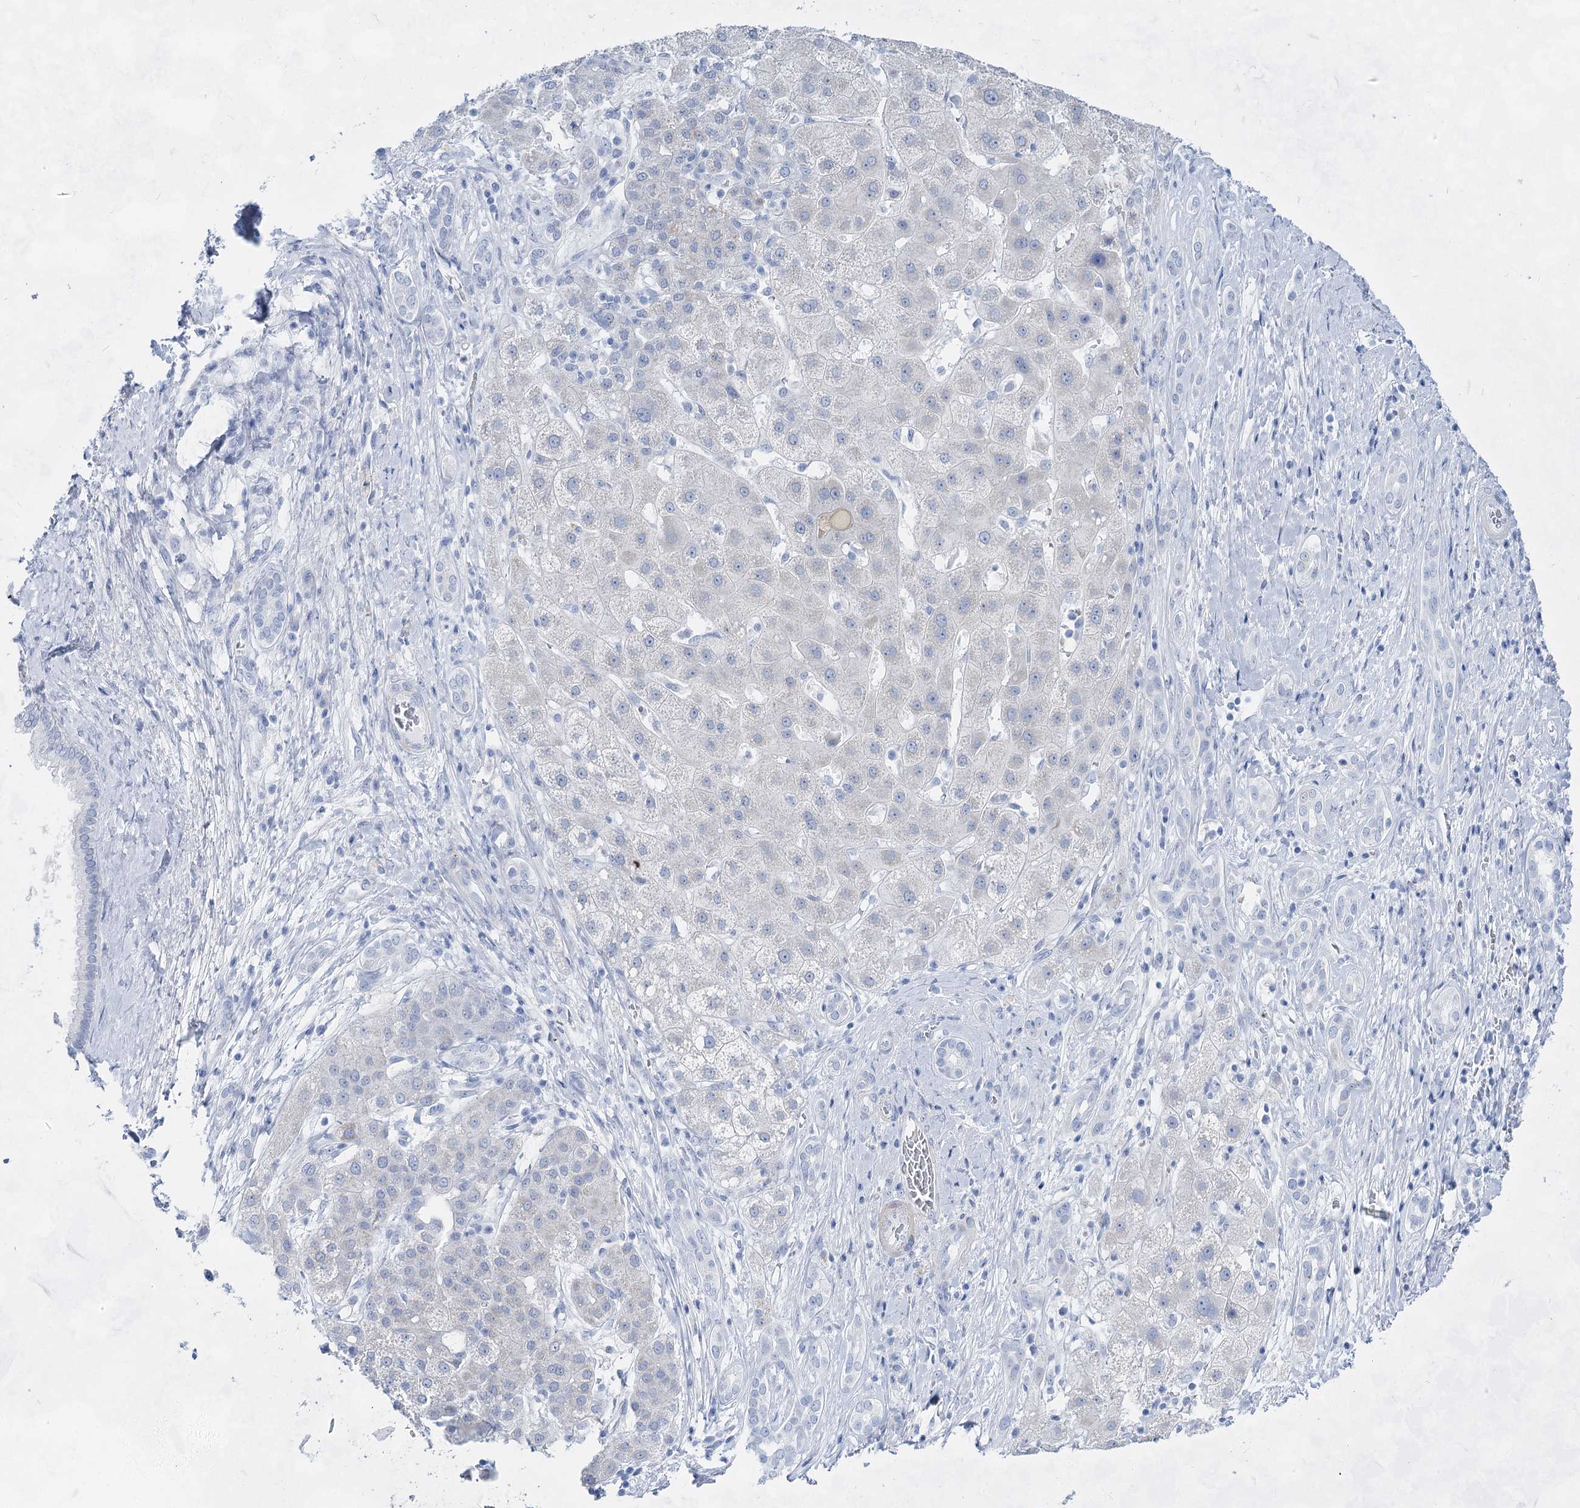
{"staining": {"intensity": "negative", "quantity": "none", "location": "none"}, "tissue": "liver cancer", "cell_type": "Tumor cells", "image_type": "cancer", "snomed": [{"axis": "morphology", "description": "Carcinoma, Hepatocellular, NOS"}, {"axis": "topography", "description": "Liver"}], "caption": "An image of human liver cancer (hepatocellular carcinoma) is negative for staining in tumor cells.", "gene": "ACRV1", "patient": {"sex": "male", "age": 65}}